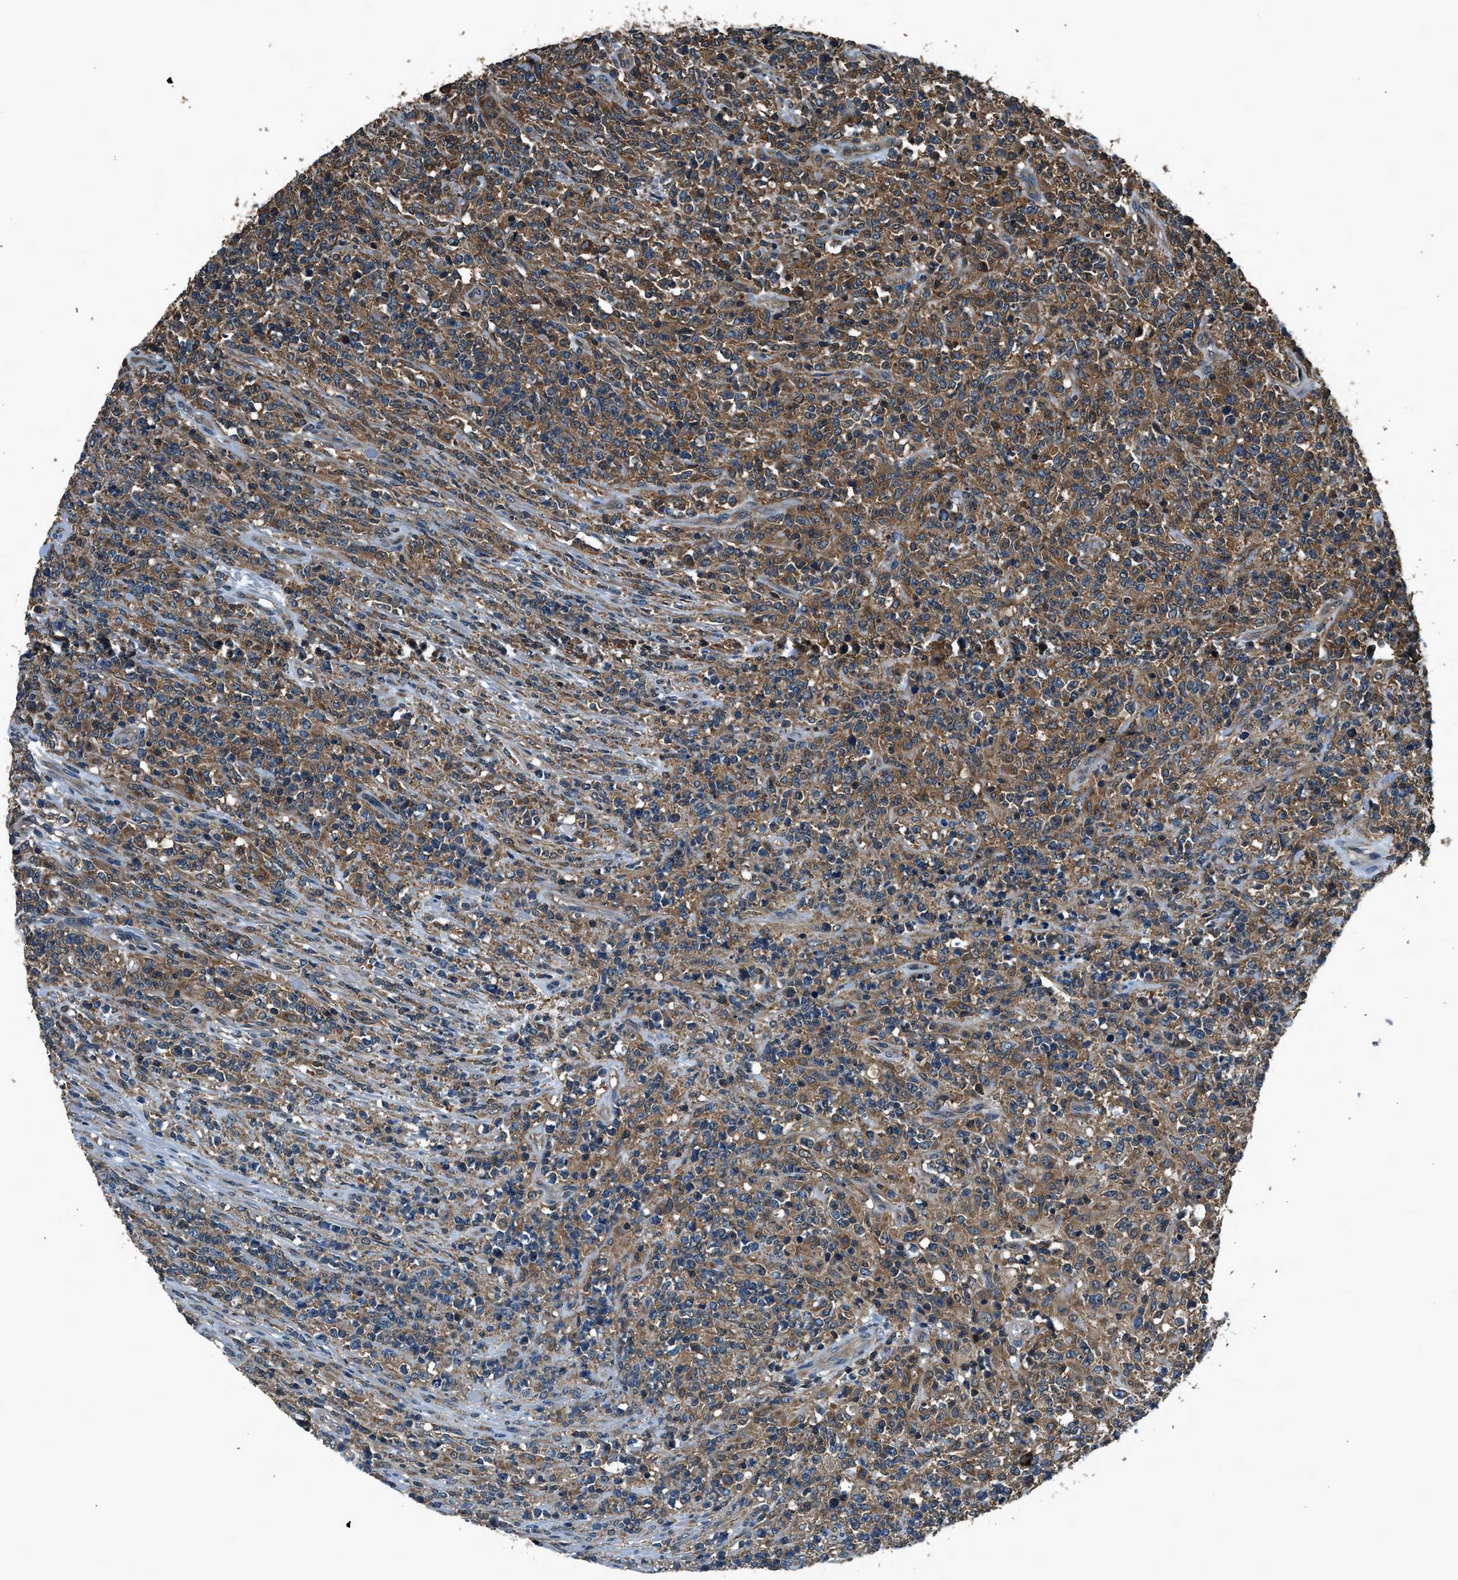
{"staining": {"intensity": "moderate", "quantity": ">75%", "location": "cytoplasmic/membranous"}, "tissue": "lymphoma", "cell_type": "Tumor cells", "image_type": "cancer", "snomed": [{"axis": "morphology", "description": "Malignant lymphoma, non-Hodgkin's type, High grade"}, {"axis": "topography", "description": "Soft tissue"}], "caption": "Immunohistochemical staining of lymphoma exhibits moderate cytoplasmic/membranous protein positivity in about >75% of tumor cells.", "gene": "ARFGAP2", "patient": {"sex": "male", "age": 18}}